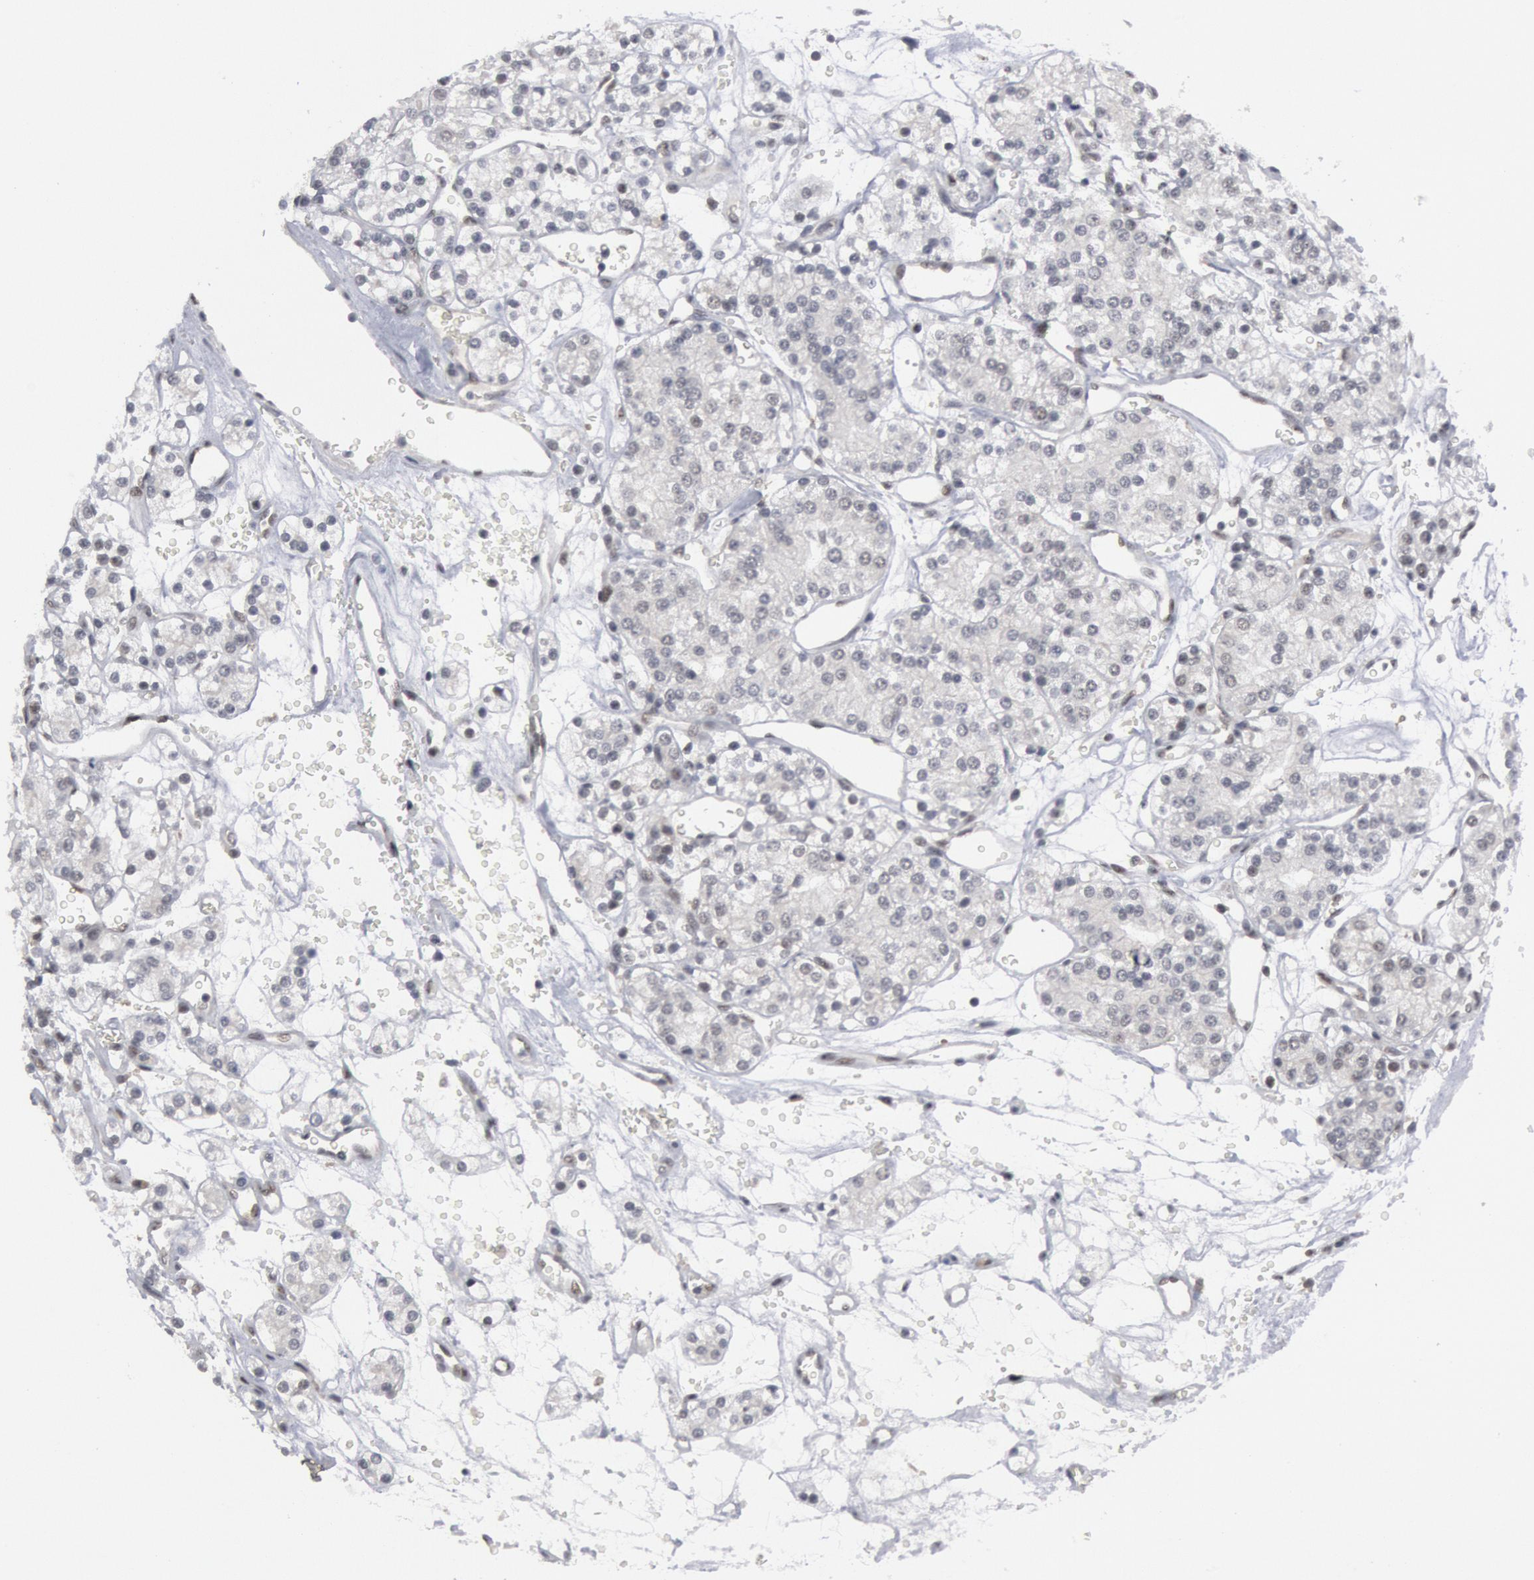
{"staining": {"intensity": "negative", "quantity": "none", "location": "none"}, "tissue": "renal cancer", "cell_type": "Tumor cells", "image_type": "cancer", "snomed": [{"axis": "morphology", "description": "Adenocarcinoma, NOS"}, {"axis": "topography", "description": "Kidney"}], "caption": "IHC of renal cancer (adenocarcinoma) reveals no expression in tumor cells.", "gene": "FOXO1", "patient": {"sex": "female", "age": 62}}